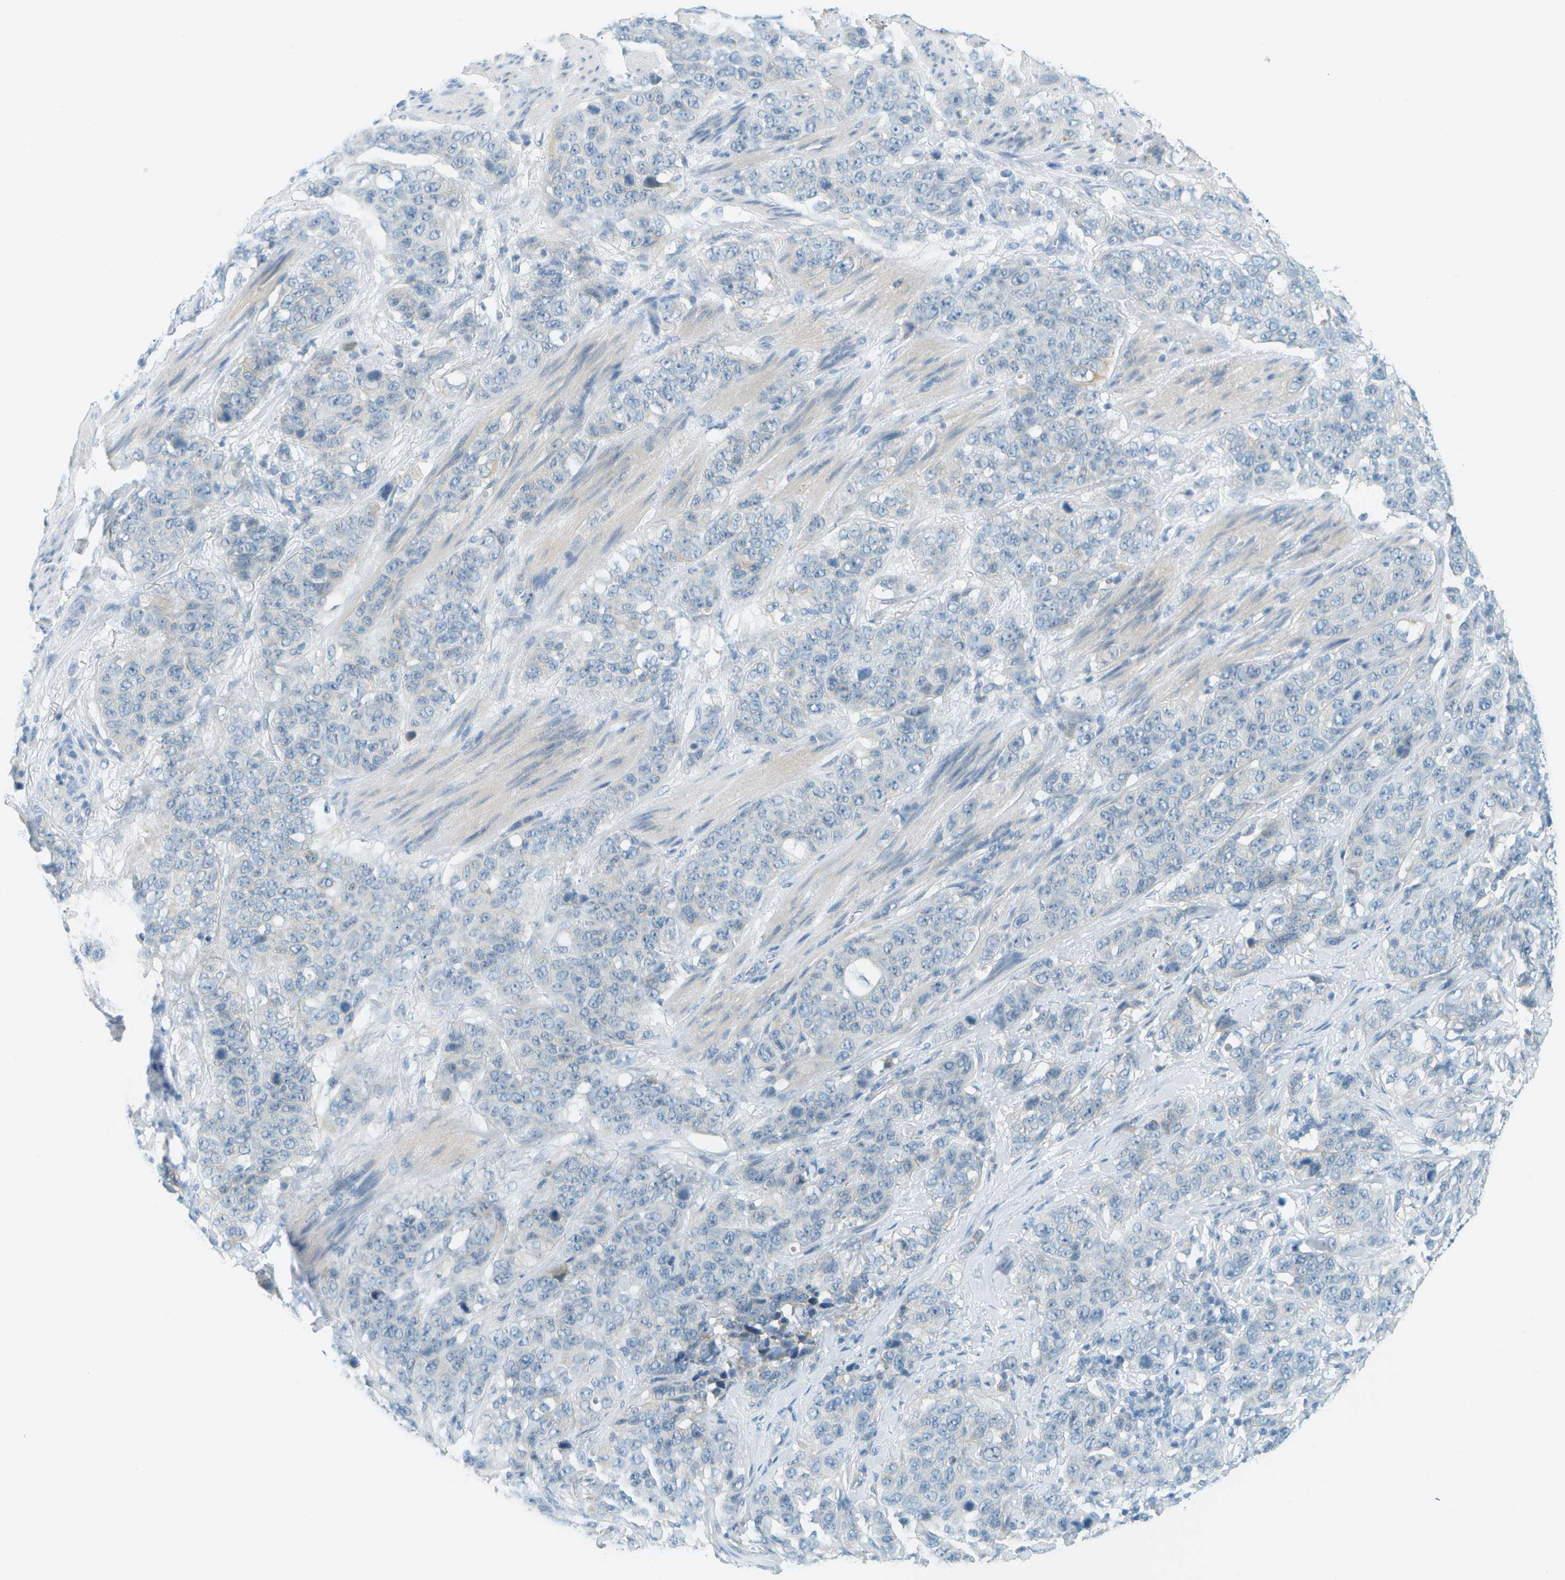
{"staining": {"intensity": "negative", "quantity": "none", "location": "none"}, "tissue": "stomach cancer", "cell_type": "Tumor cells", "image_type": "cancer", "snomed": [{"axis": "morphology", "description": "Adenocarcinoma, NOS"}, {"axis": "topography", "description": "Stomach"}], "caption": "DAB immunohistochemical staining of human stomach adenocarcinoma exhibits no significant expression in tumor cells. (DAB immunohistochemistry (IHC) with hematoxylin counter stain).", "gene": "SMYD5", "patient": {"sex": "male", "age": 48}}